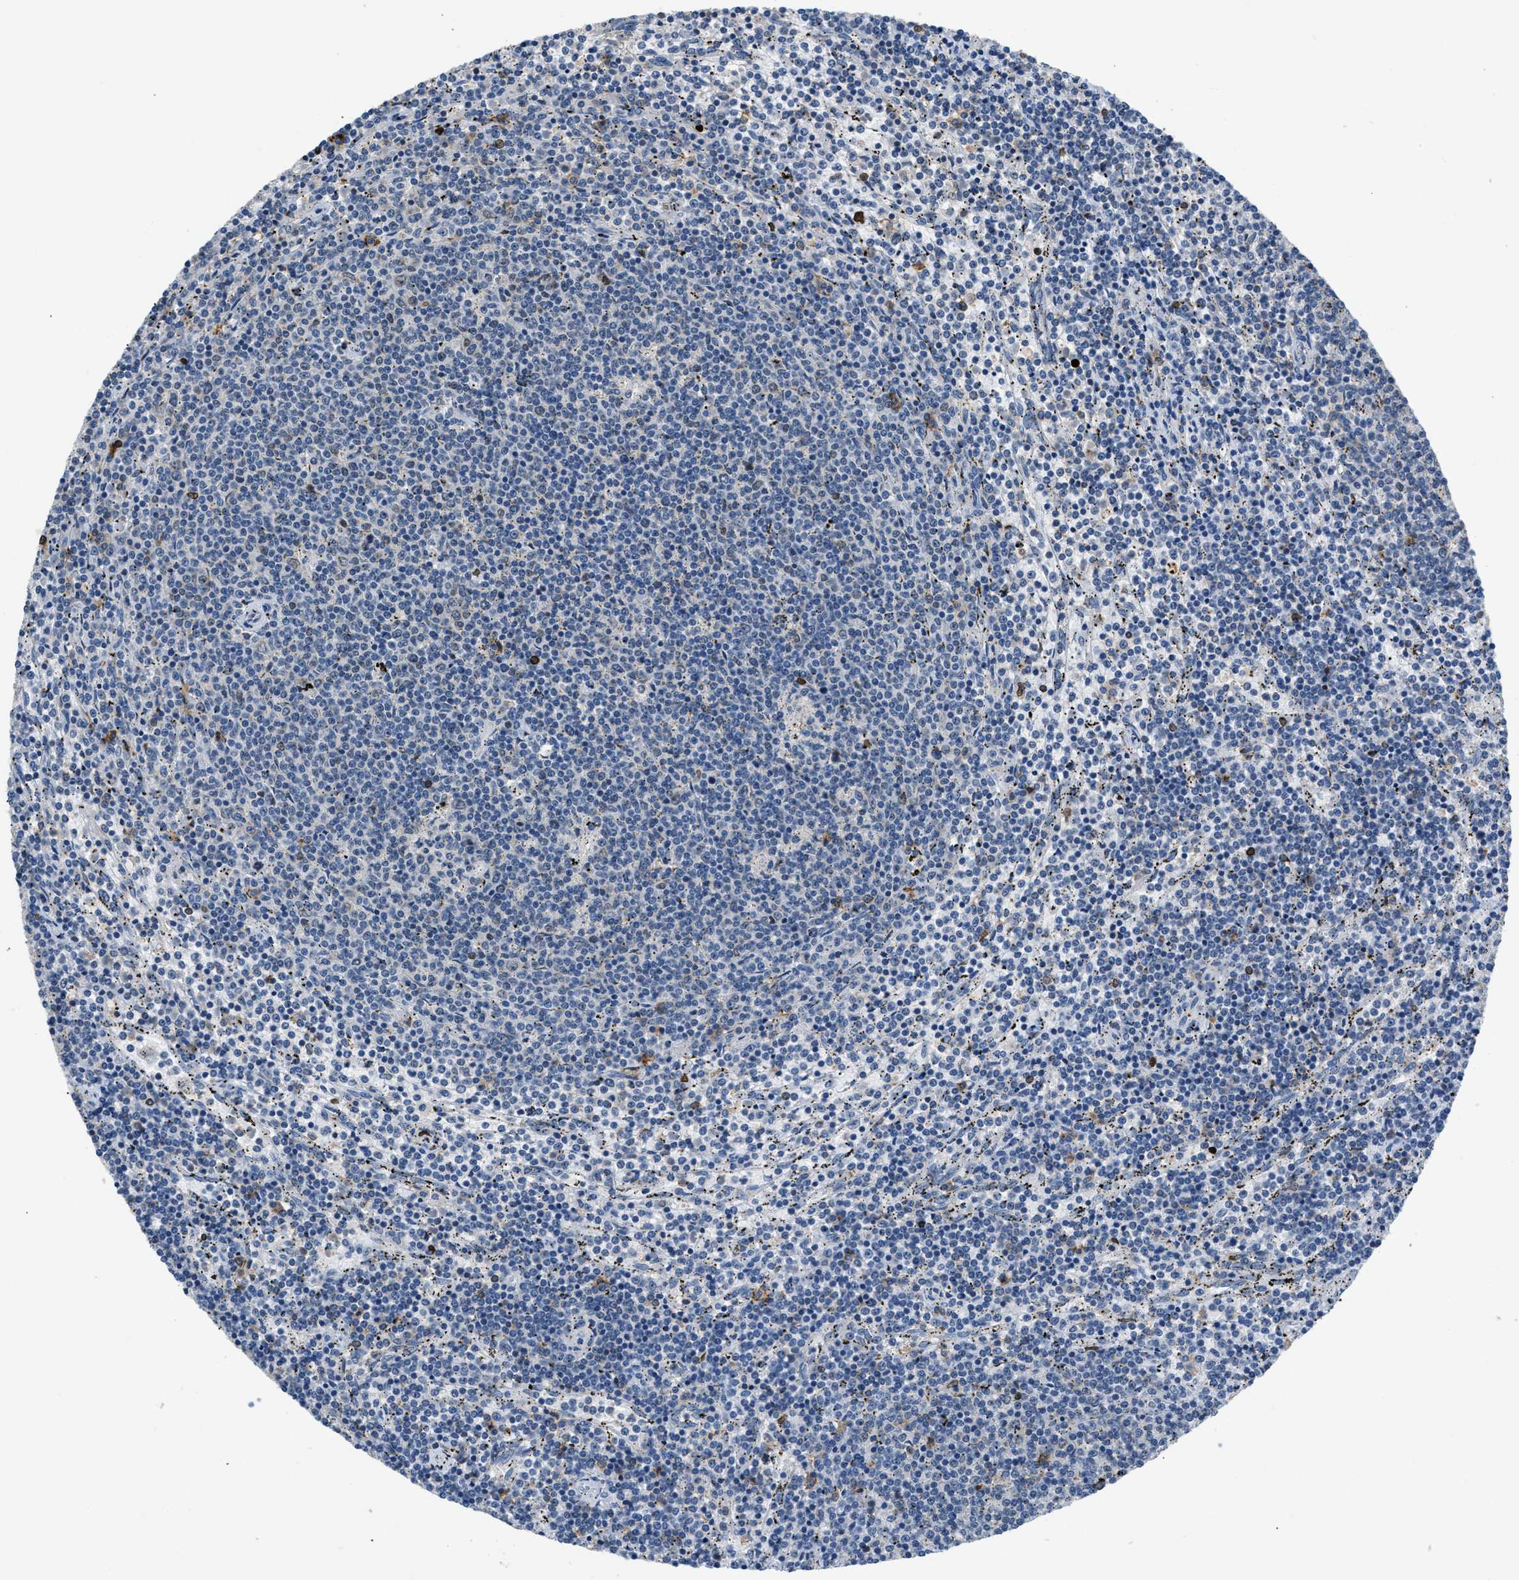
{"staining": {"intensity": "negative", "quantity": "none", "location": "none"}, "tissue": "lymphoma", "cell_type": "Tumor cells", "image_type": "cancer", "snomed": [{"axis": "morphology", "description": "Malignant lymphoma, non-Hodgkin's type, Low grade"}, {"axis": "topography", "description": "Spleen"}], "caption": "A photomicrograph of human low-grade malignant lymphoma, non-Hodgkin's type is negative for staining in tumor cells.", "gene": "TOMM34", "patient": {"sex": "female", "age": 50}}